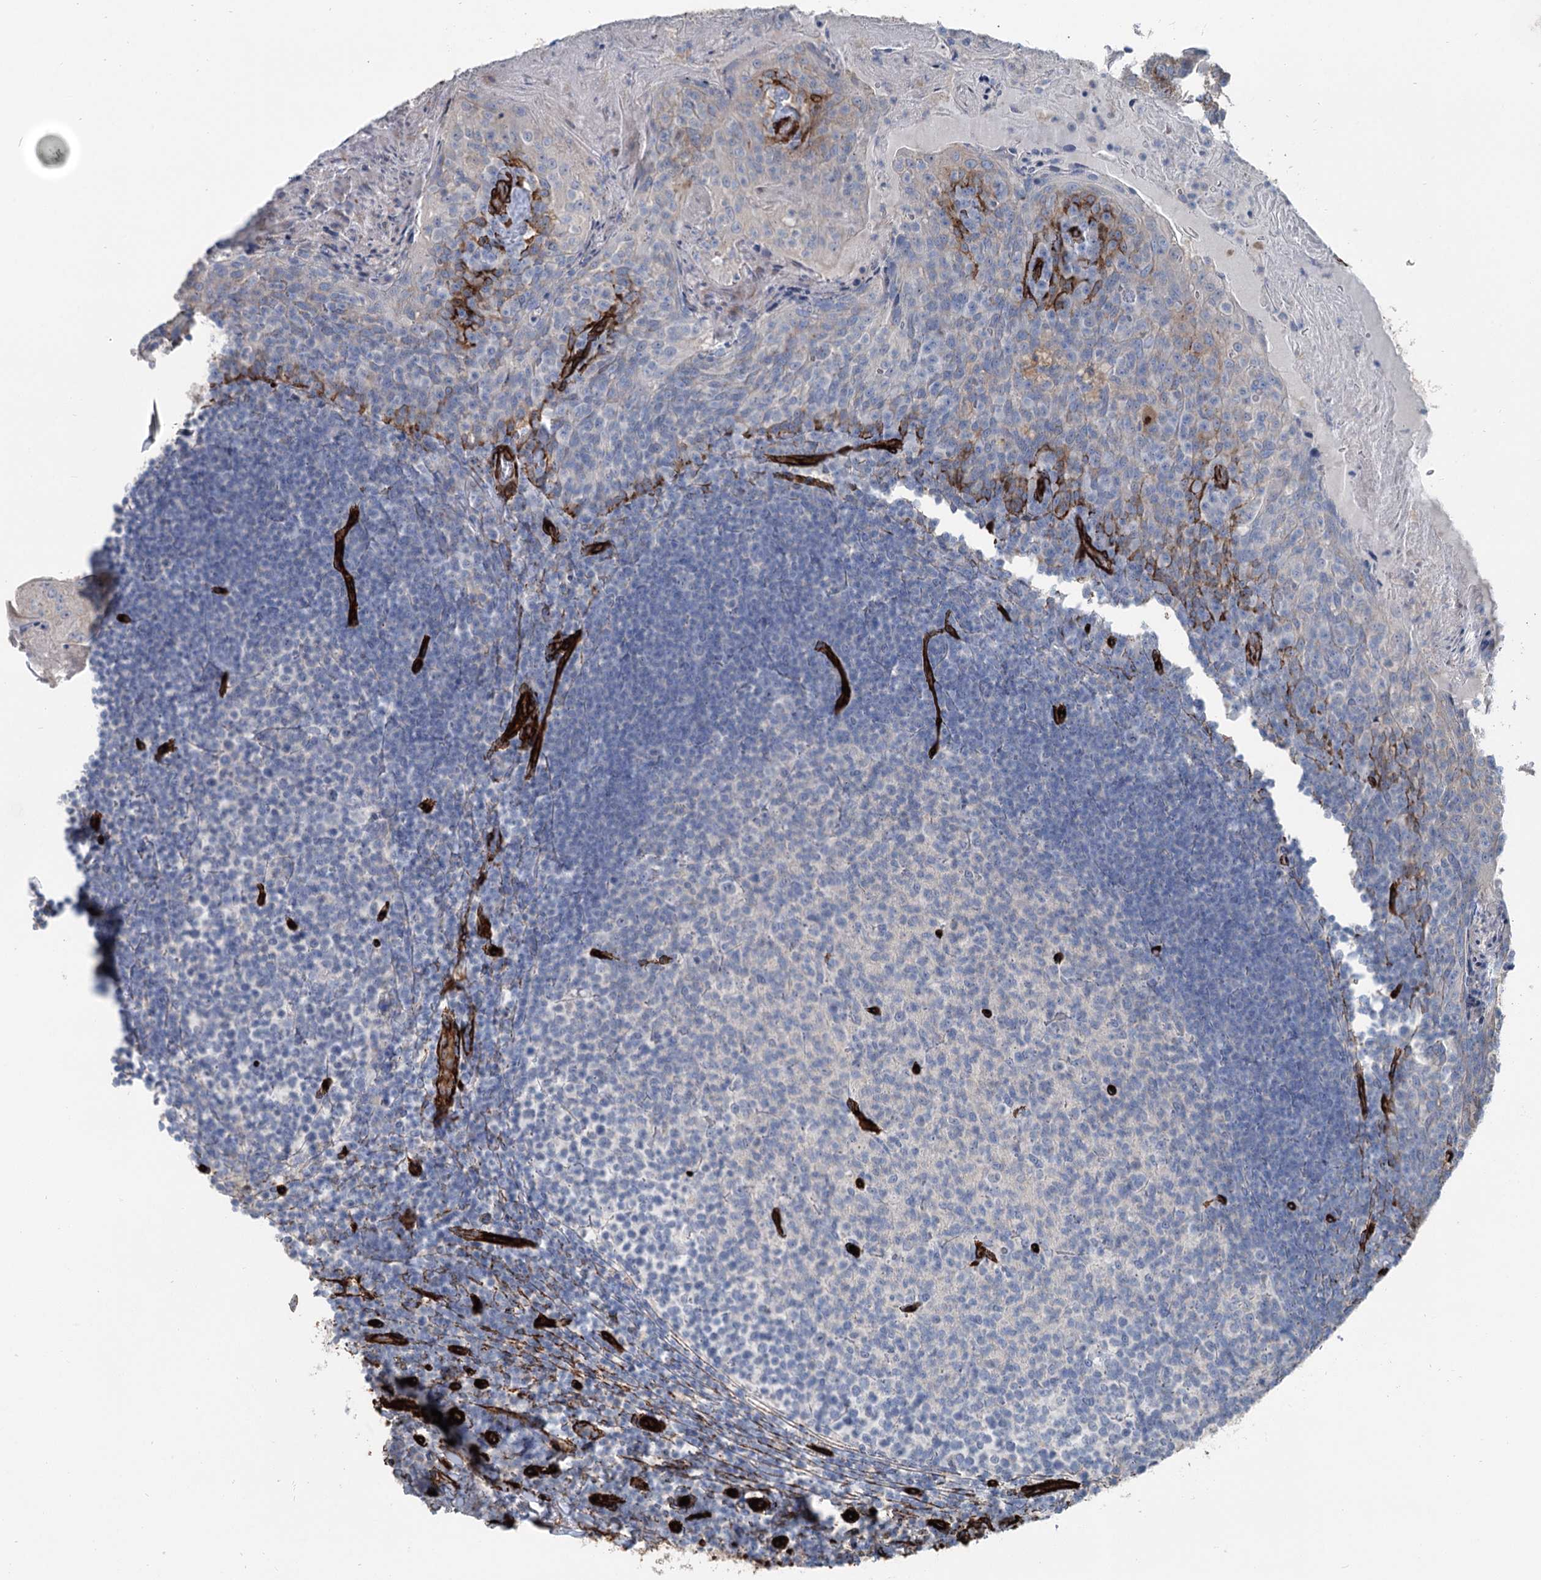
{"staining": {"intensity": "negative", "quantity": "none", "location": "none"}, "tissue": "tonsil", "cell_type": "Germinal center cells", "image_type": "normal", "snomed": [{"axis": "morphology", "description": "Normal tissue, NOS"}, {"axis": "topography", "description": "Tonsil"}], "caption": "This micrograph is of normal tonsil stained with IHC to label a protein in brown with the nuclei are counter-stained blue. There is no expression in germinal center cells. Nuclei are stained in blue.", "gene": "IQSEC1", "patient": {"sex": "female", "age": 10}}